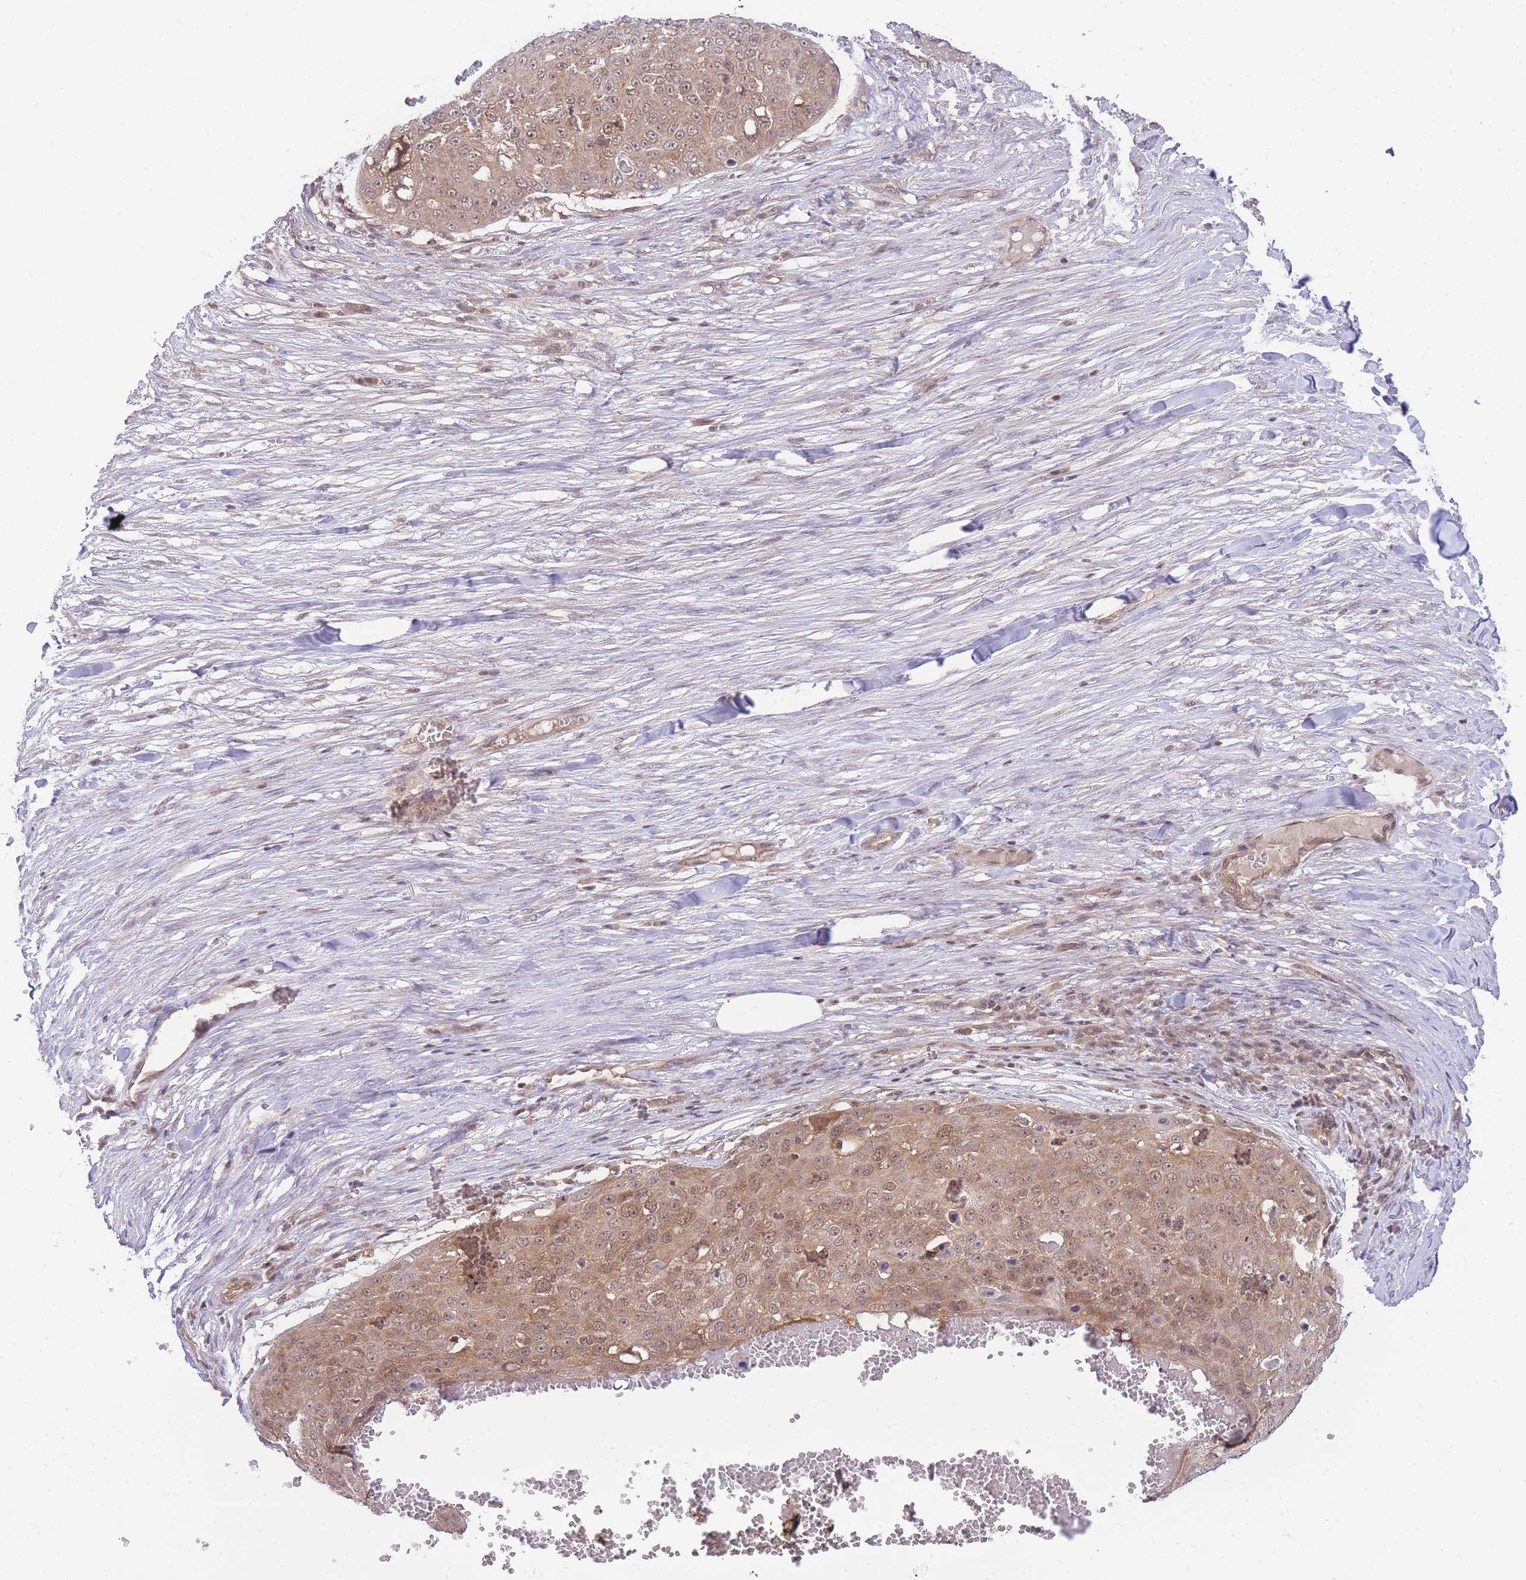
{"staining": {"intensity": "moderate", "quantity": ">75%", "location": "cytoplasmic/membranous,nuclear"}, "tissue": "skin cancer", "cell_type": "Tumor cells", "image_type": "cancer", "snomed": [{"axis": "morphology", "description": "Squamous cell carcinoma, NOS"}, {"axis": "topography", "description": "Skin"}], "caption": "High-power microscopy captured an immunohistochemistry (IHC) photomicrograph of squamous cell carcinoma (skin), revealing moderate cytoplasmic/membranous and nuclear positivity in approximately >75% of tumor cells.", "gene": "KIAA1191", "patient": {"sex": "male", "age": 71}}